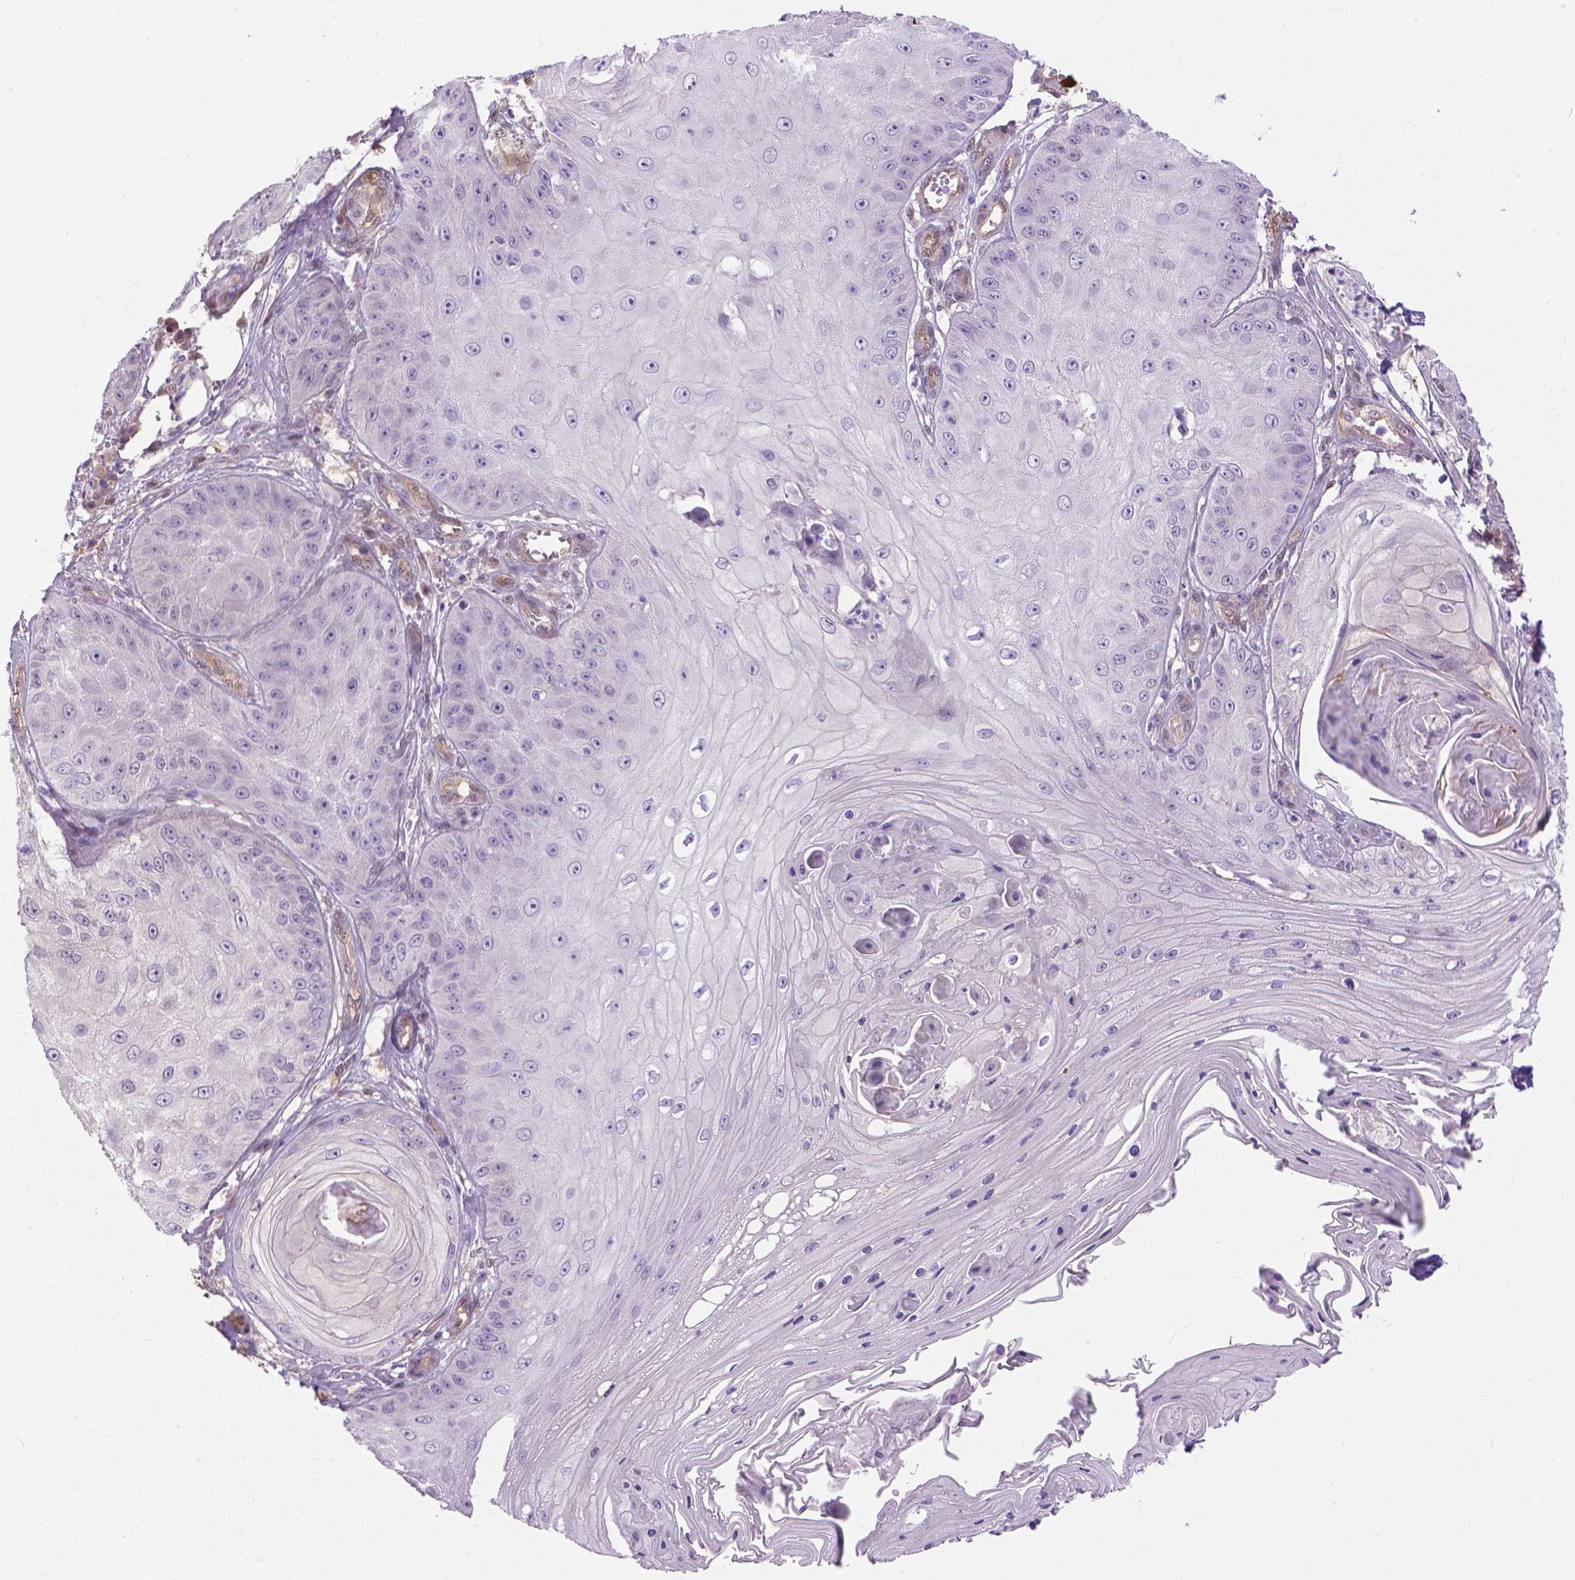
{"staining": {"intensity": "negative", "quantity": "none", "location": "none"}, "tissue": "skin cancer", "cell_type": "Tumor cells", "image_type": "cancer", "snomed": [{"axis": "morphology", "description": "Squamous cell carcinoma, NOS"}, {"axis": "topography", "description": "Skin"}], "caption": "High power microscopy image of an immunohistochemistry (IHC) image of skin cancer, revealing no significant expression in tumor cells. Brightfield microscopy of IHC stained with DAB (brown) and hematoxylin (blue), captured at high magnification.", "gene": "CLIC4", "patient": {"sex": "male", "age": 70}}